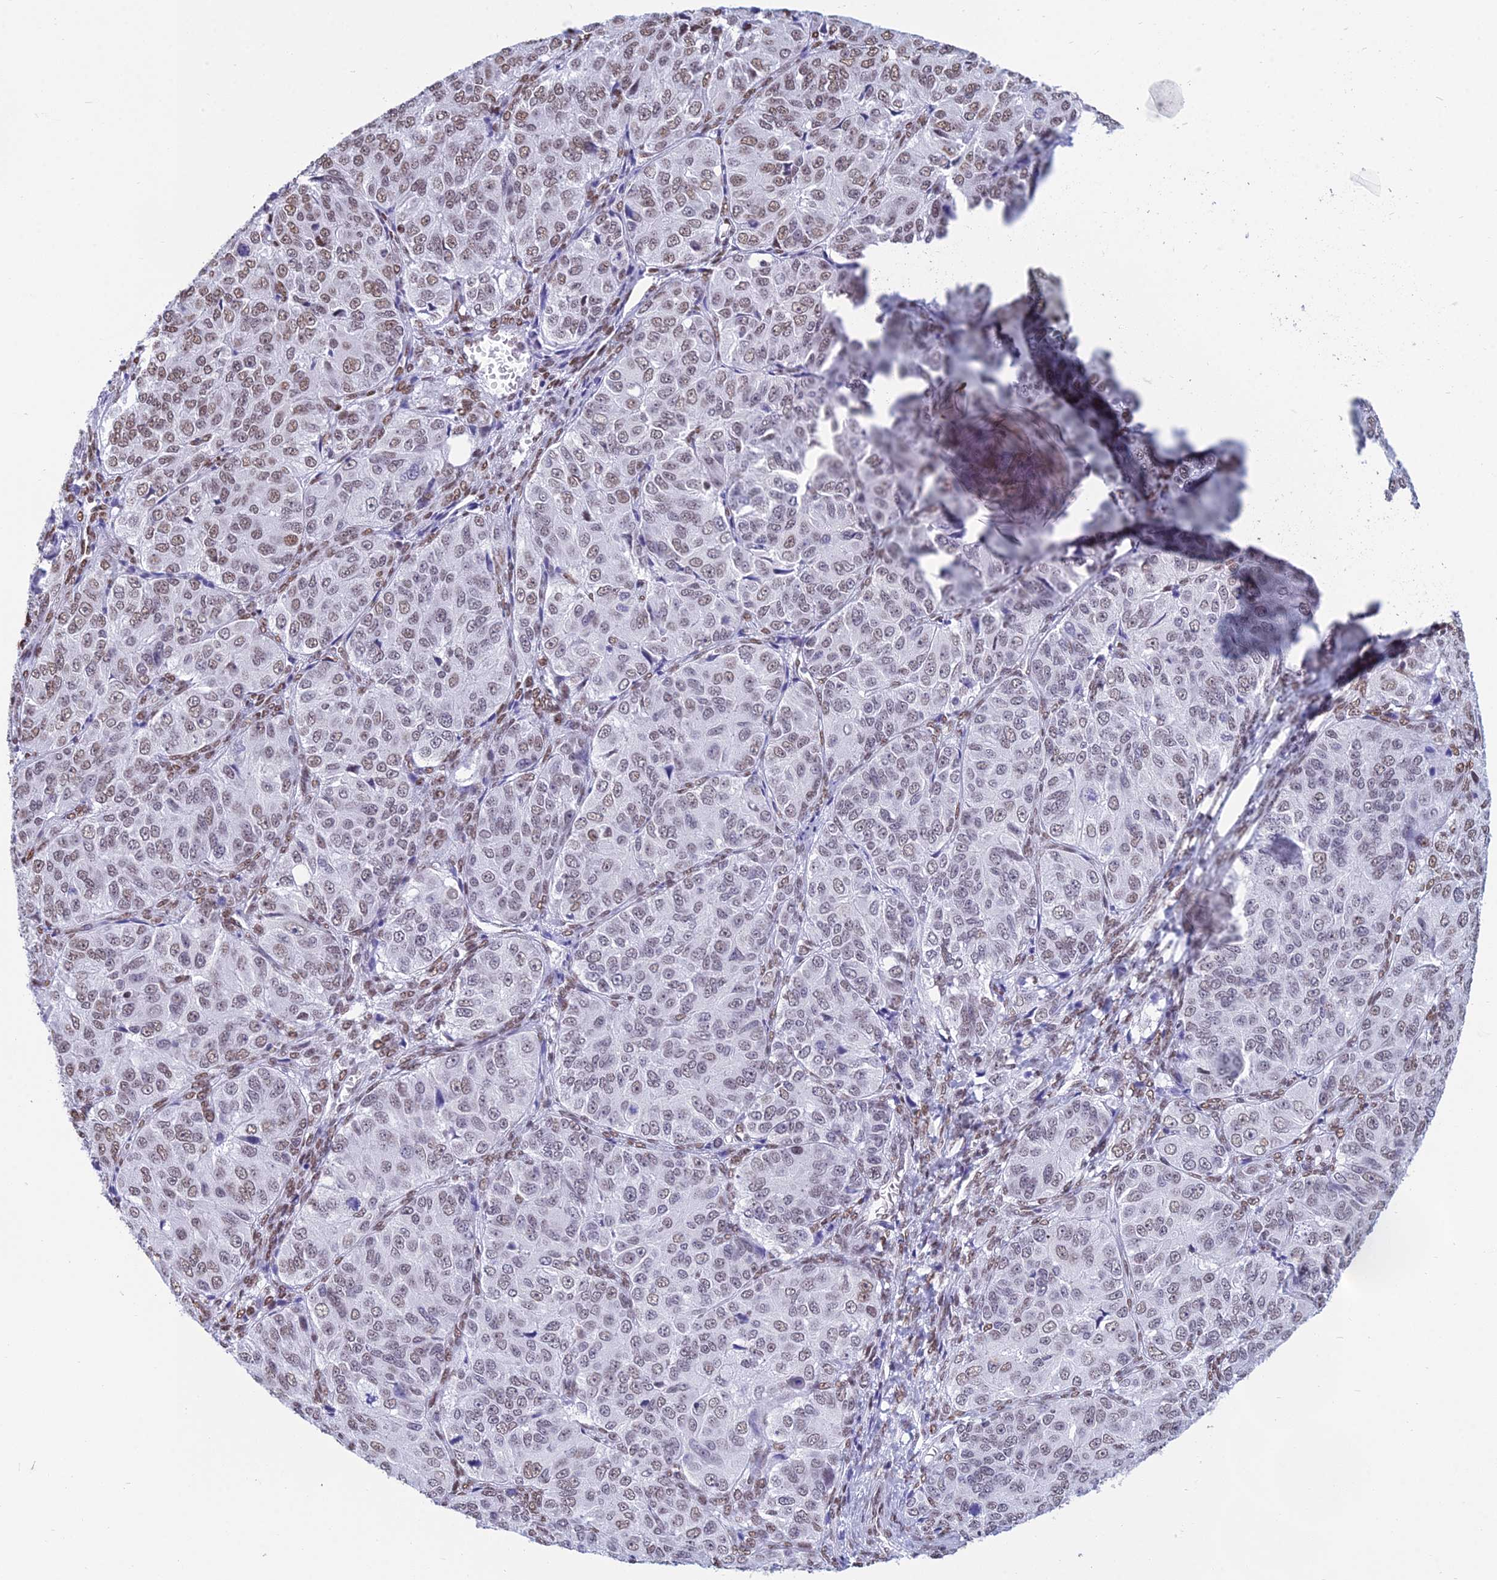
{"staining": {"intensity": "weak", "quantity": ">75%", "location": "nuclear"}, "tissue": "ovarian cancer", "cell_type": "Tumor cells", "image_type": "cancer", "snomed": [{"axis": "morphology", "description": "Carcinoma, endometroid"}, {"axis": "topography", "description": "Ovary"}], "caption": "Endometroid carcinoma (ovarian) was stained to show a protein in brown. There is low levels of weak nuclear positivity in approximately >75% of tumor cells.", "gene": "CDC26", "patient": {"sex": "female", "age": 51}}